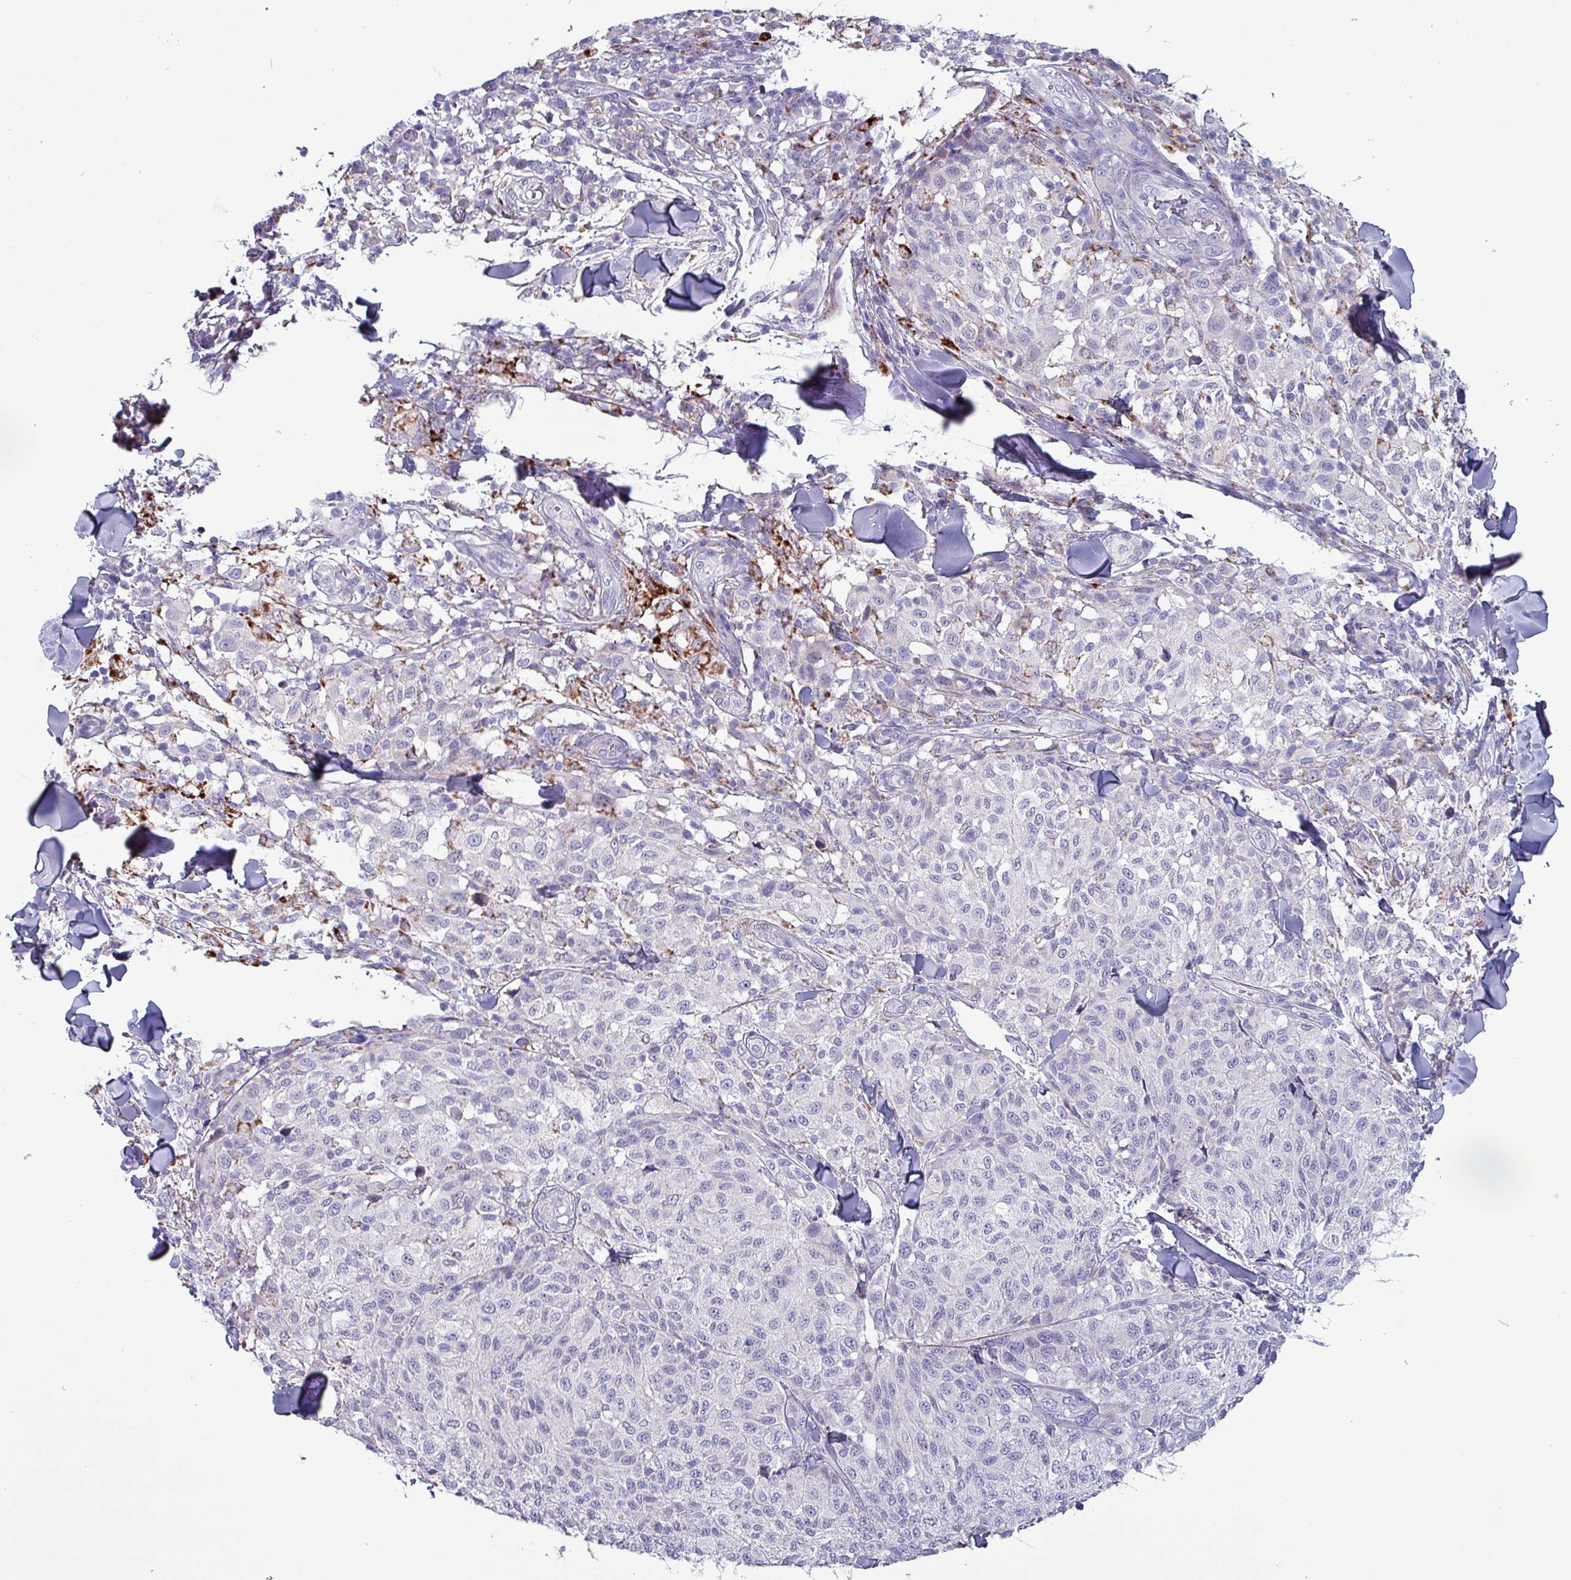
{"staining": {"intensity": "negative", "quantity": "none", "location": "none"}, "tissue": "melanoma", "cell_type": "Tumor cells", "image_type": "cancer", "snomed": [{"axis": "morphology", "description": "Malignant melanoma, NOS"}, {"axis": "topography", "description": "Skin"}], "caption": "A histopathology image of human melanoma is negative for staining in tumor cells.", "gene": "HSD3B7", "patient": {"sex": "male", "age": 66}}